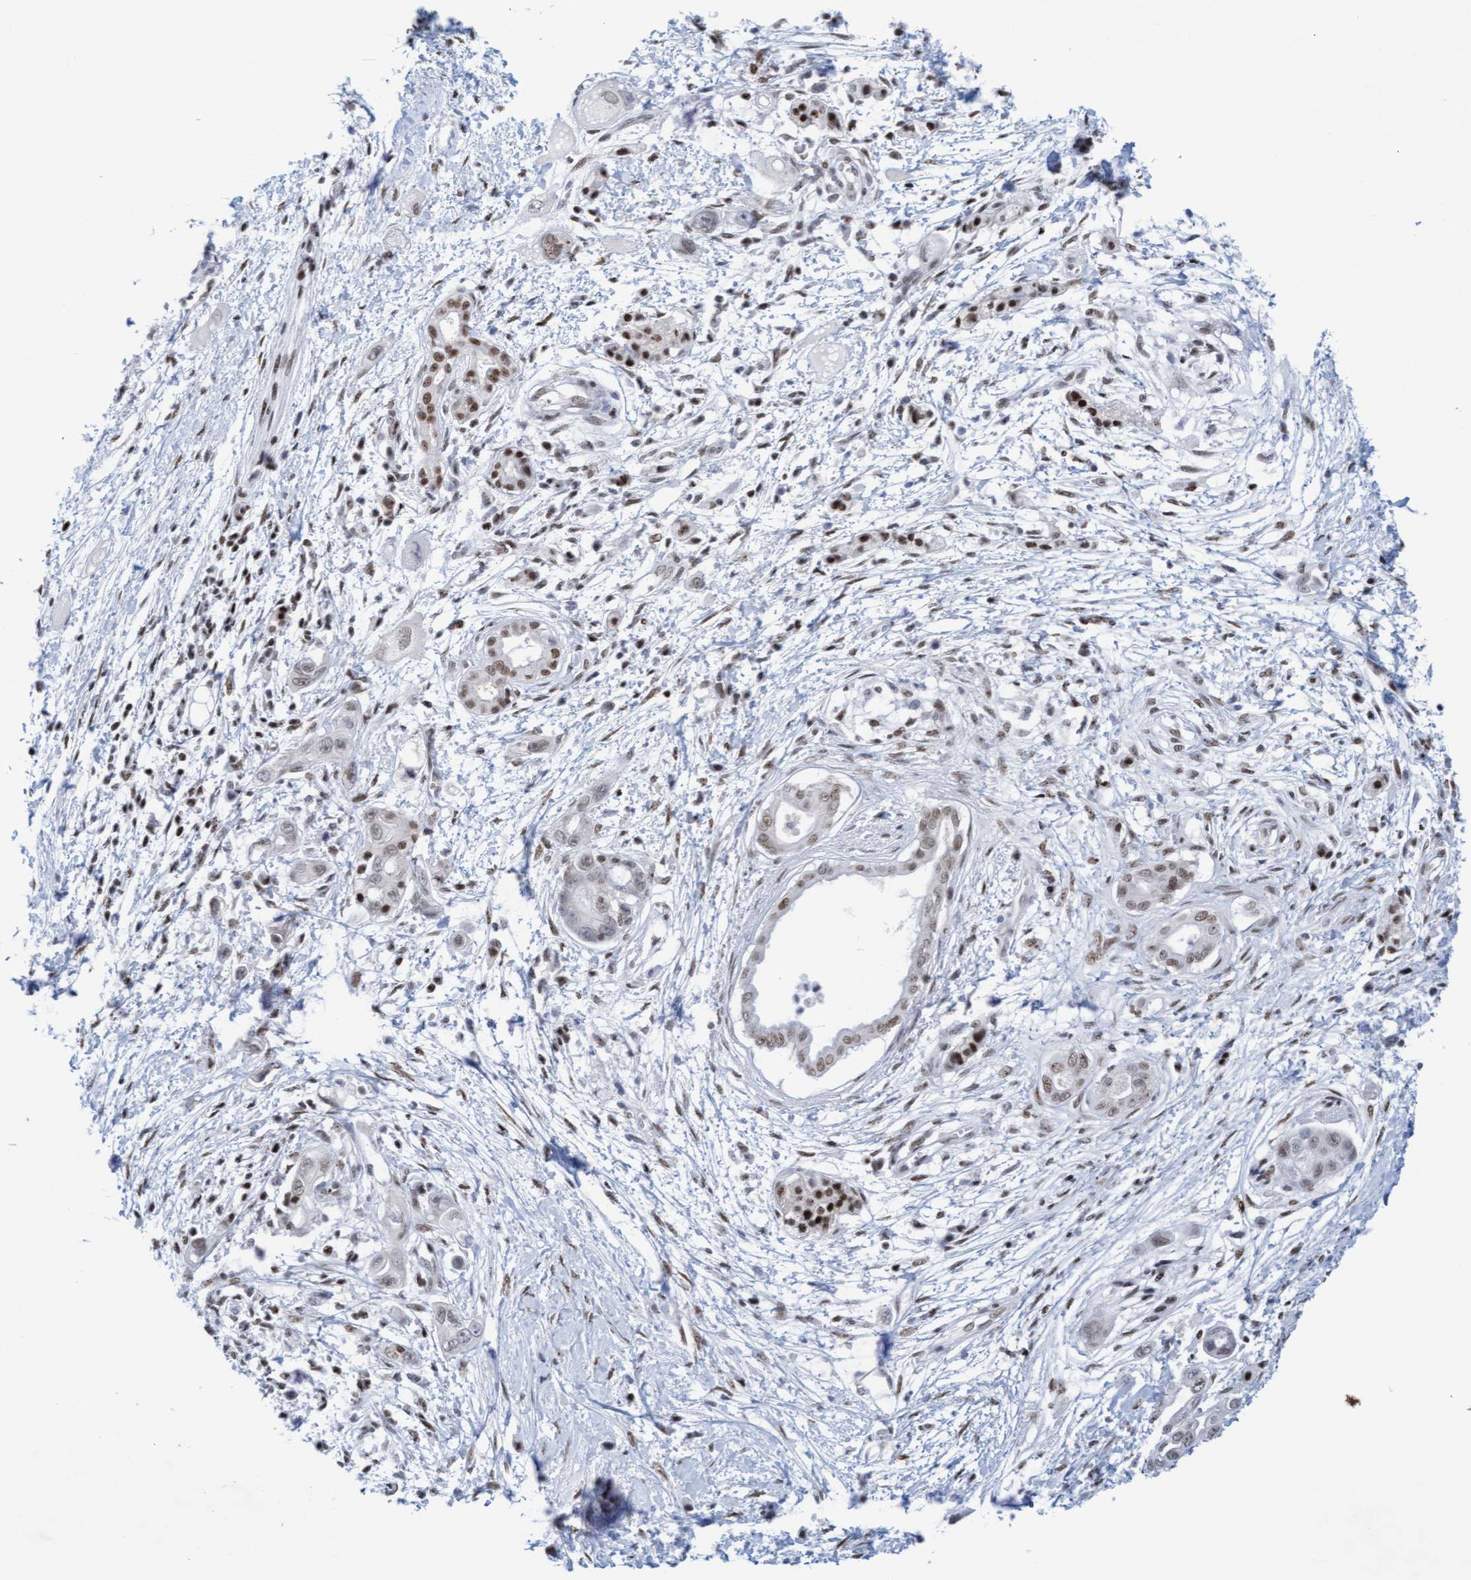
{"staining": {"intensity": "weak", "quantity": "<25%", "location": "nuclear"}, "tissue": "pancreatic cancer", "cell_type": "Tumor cells", "image_type": "cancer", "snomed": [{"axis": "morphology", "description": "Adenocarcinoma, NOS"}, {"axis": "topography", "description": "Pancreas"}], "caption": "Immunohistochemistry (IHC) of human adenocarcinoma (pancreatic) demonstrates no staining in tumor cells. Brightfield microscopy of immunohistochemistry (IHC) stained with DAB (brown) and hematoxylin (blue), captured at high magnification.", "gene": "GLRX2", "patient": {"sex": "male", "age": 59}}